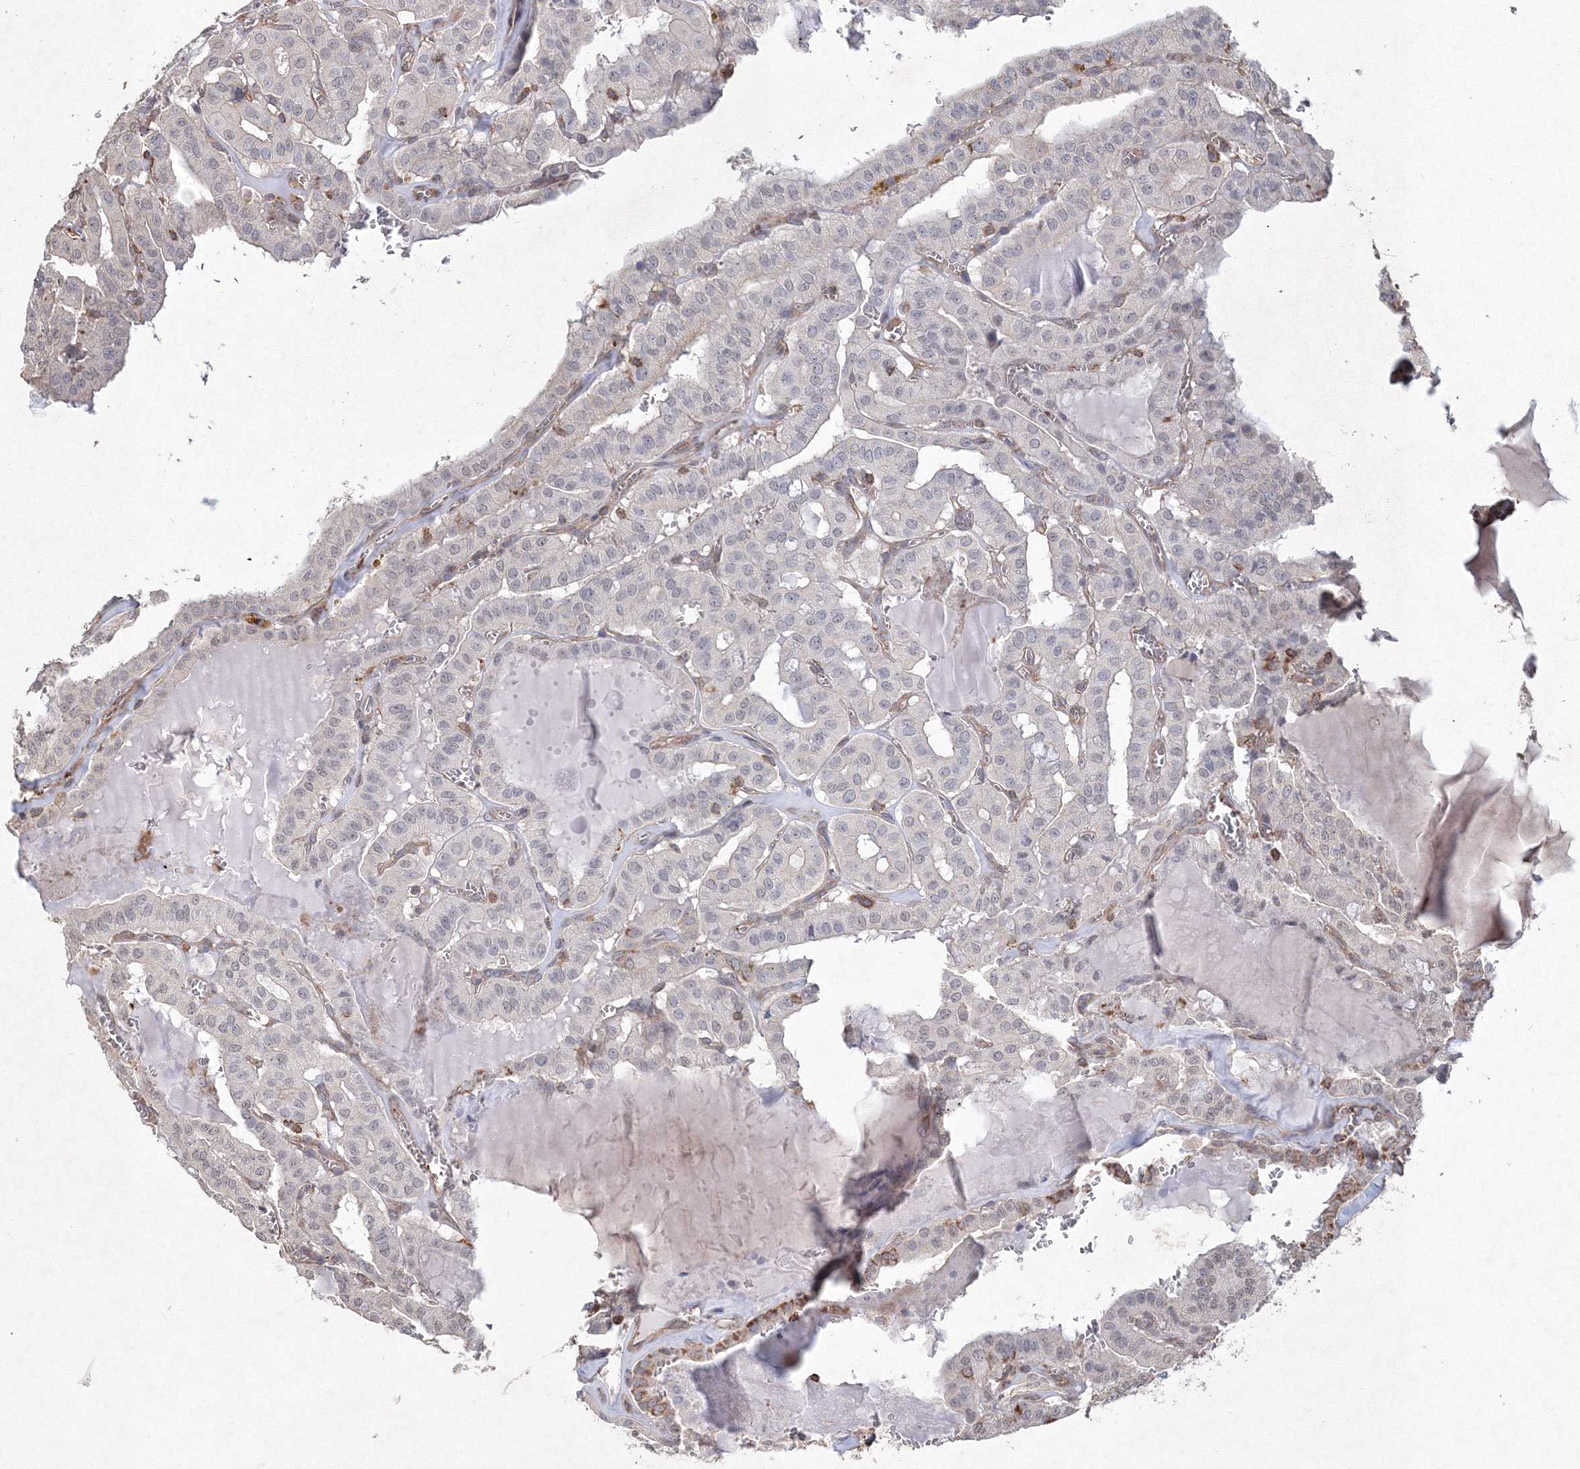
{"staining": {"intensity": "negative", "quantity": "none", "location": "none"}, "tissue": "thyroid cancer", "cell_type": "Tumor cells", "image_type": "cancer", "snomed": [{"axis": "morphology", "description": "Papillary adenocarcinoma, NOS"}, {"axis": "topography", "description": "Thyroid gland"}], "caption": "DAB immunohistochemical staining of papillary adenocarcinoma (thyroid) displays no significant positivity in tumor cells.", "gene": "TMEM139", "patient": {"sex": "male", "age": 52}}